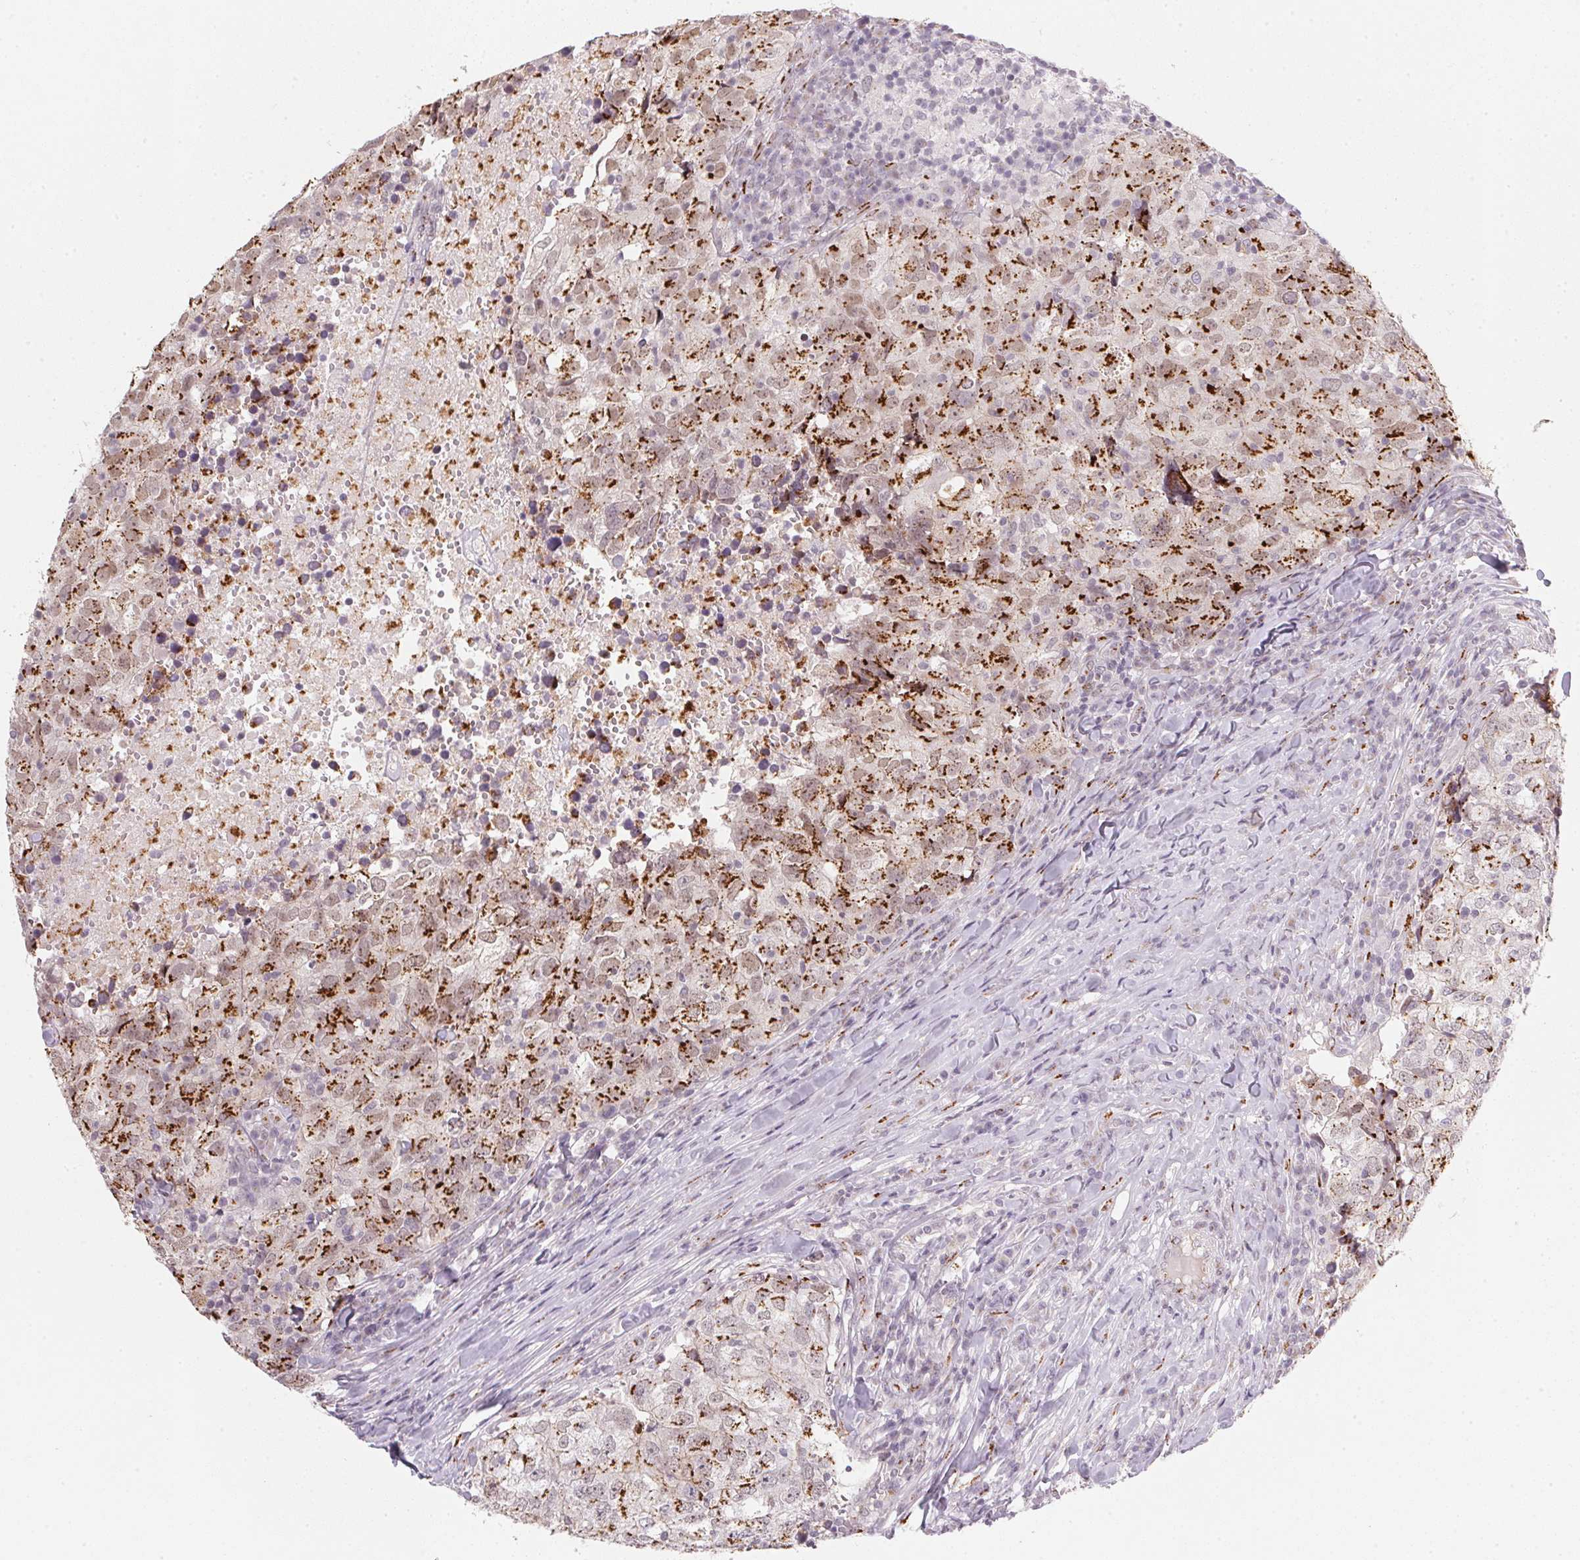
{"staining": {"intensity": "strong", "quantity": ">75%", "location": "cytoplasmic/membranous"}, "tissue": "breast cancer", "cell_type": "Tumor cells", "image_type": "cancer", "snomed": [{"axis": "morphology", "description": "Duct carcinoma"}, {"axis": "topography", "description": "Breast"}], "caption": "Approximately >75% of tumor cells in human breast cancer (invasive ductal carcinoma) reveal strong cytoplasmic/membranous protein expression as visualized by brown immunohistochemical staining.", "gene": "RAB22A", "patient": {"sex": "female", "age": 30}}